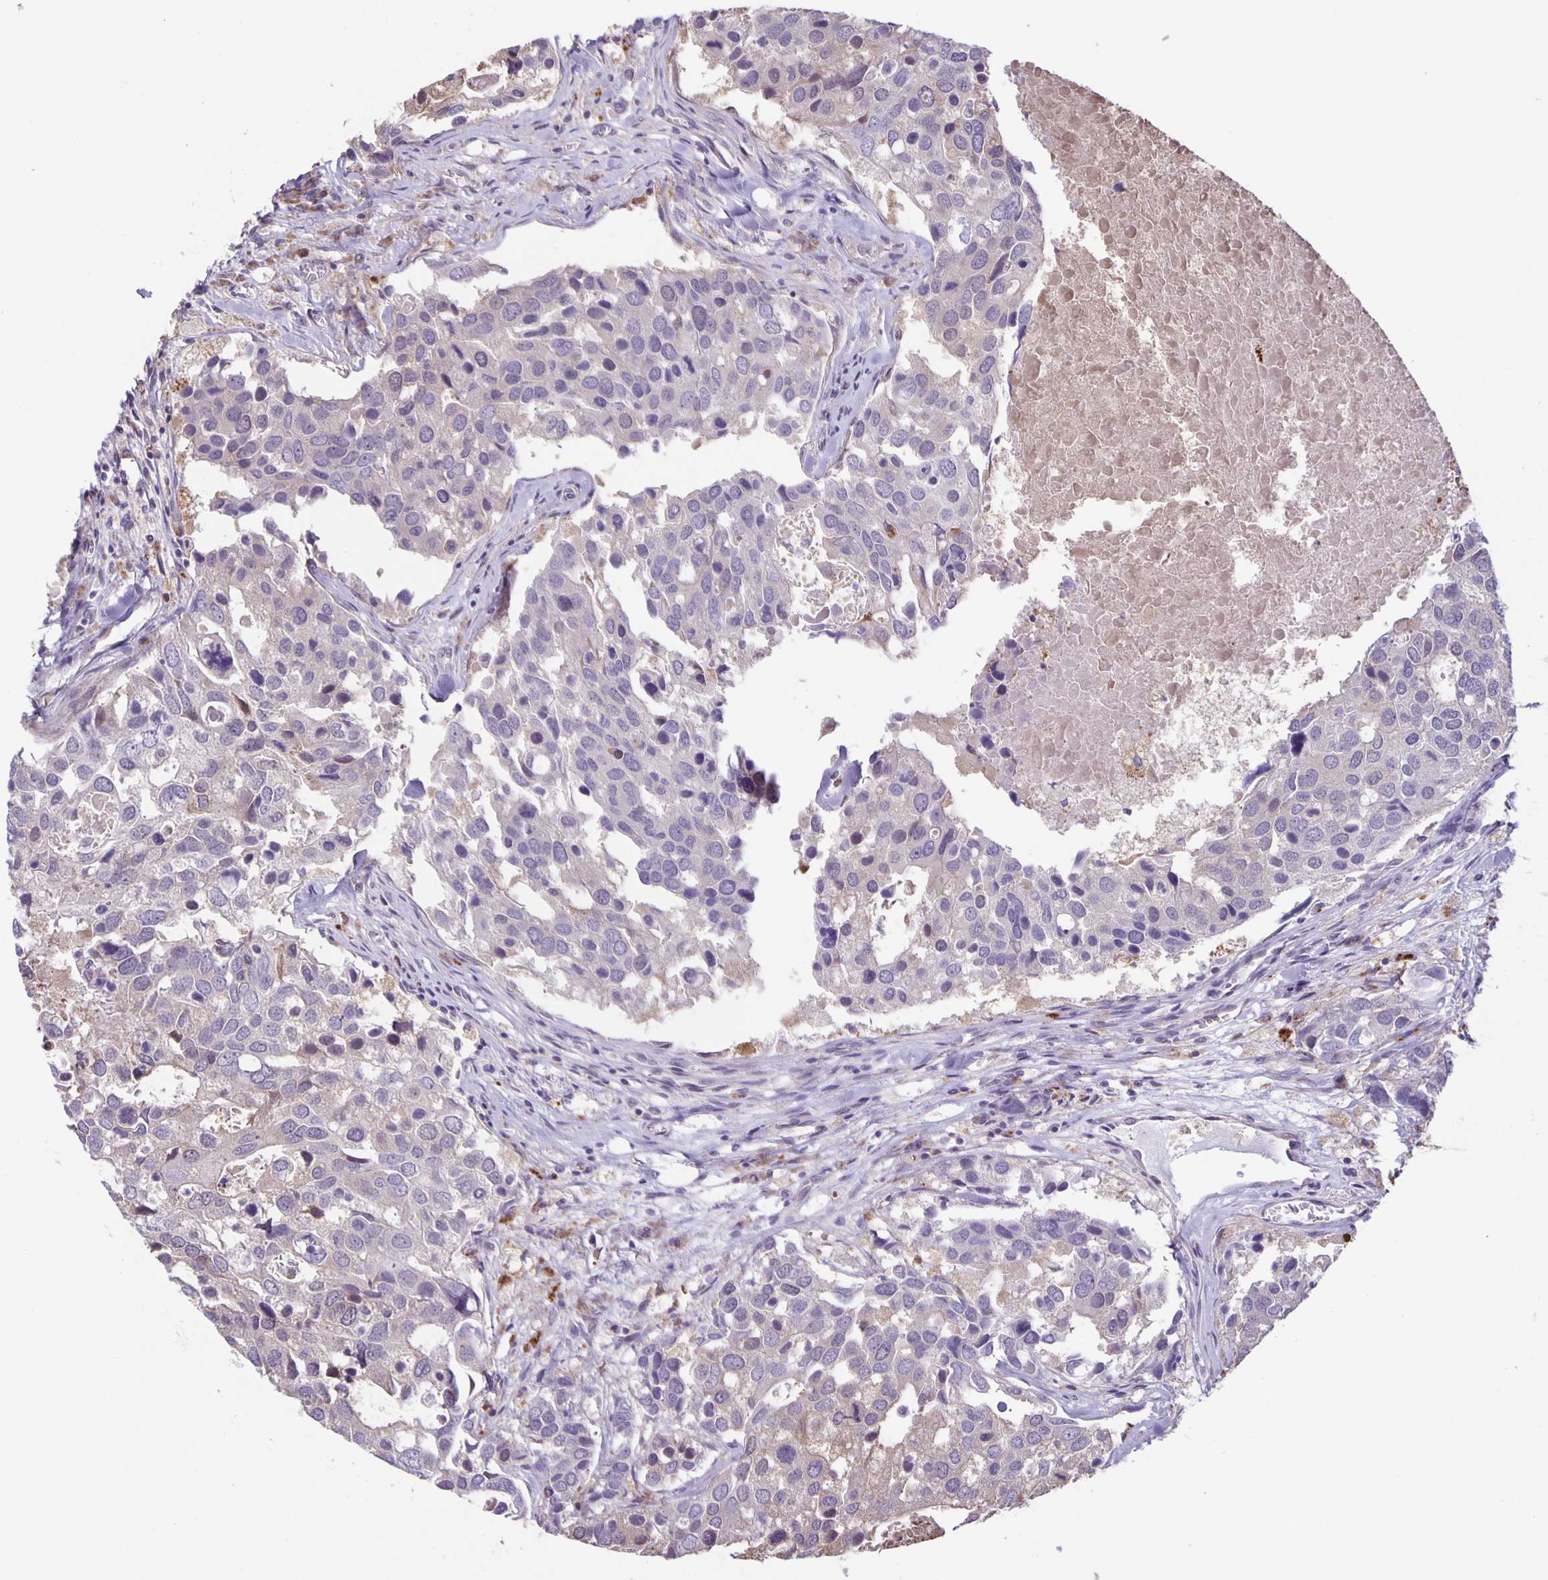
{"staining": {"intensity": "negative", "quantity": "none", "location": "none"}, "tissue": "breast cancer", "cell_type": "Tumor cells", "image_type": "cancer", "snomed": [{"axis": "morphology", "description": "Duct carcinoma"}, {"axis": "topography", "description": "Breast"}], "caption": "Histopathology image shows no significant protein staining in tumor cells of intraductal carcinoma (breast). (DAB (3,3'-diaminobenzidine) immunohistochemistry with hematoxylin counter stain).", "gene": "MAPK12", "patient": {"sex": "female", "age": 83}}